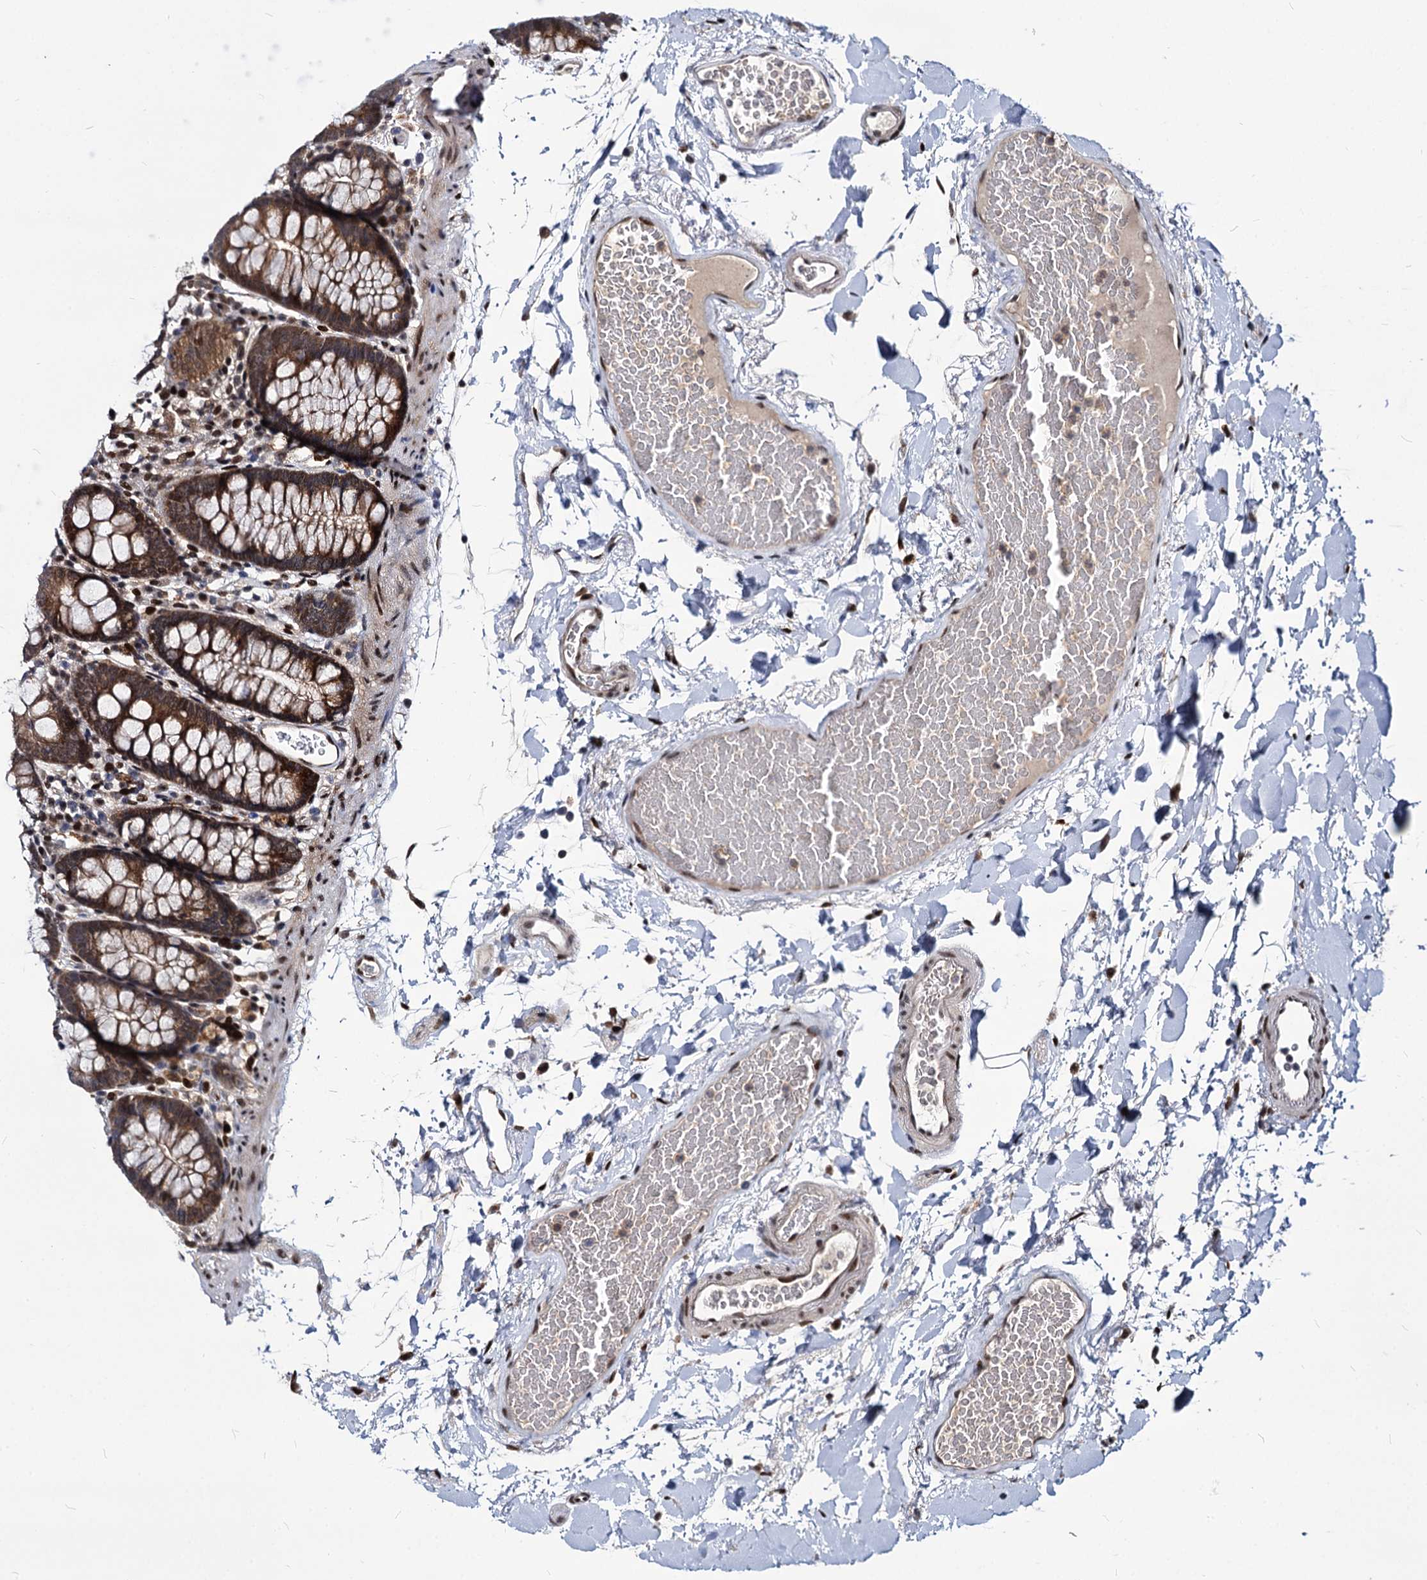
{"staining": {"intensity": "moderate", "quantity": ">75%", "location": "nuclear"}, "tissue": "colon", "cell_type": "Endothelial cells", "image_type": "normal", "snomed": [{"axis": "morphology", "description": "Normal tissue, NOS"}, {"axis": "topography", "description": "Colon"}], "caption": "High-magnification brightfield microscopy of benign colon stained with DAB (brown) and counterstained with hematoxylin (blue). endothelial cells exhibit moderate nuclear staining is present in about>75% of cells.", "gene": "MAML2", "patient": {"sex": "male", "age": 75}}